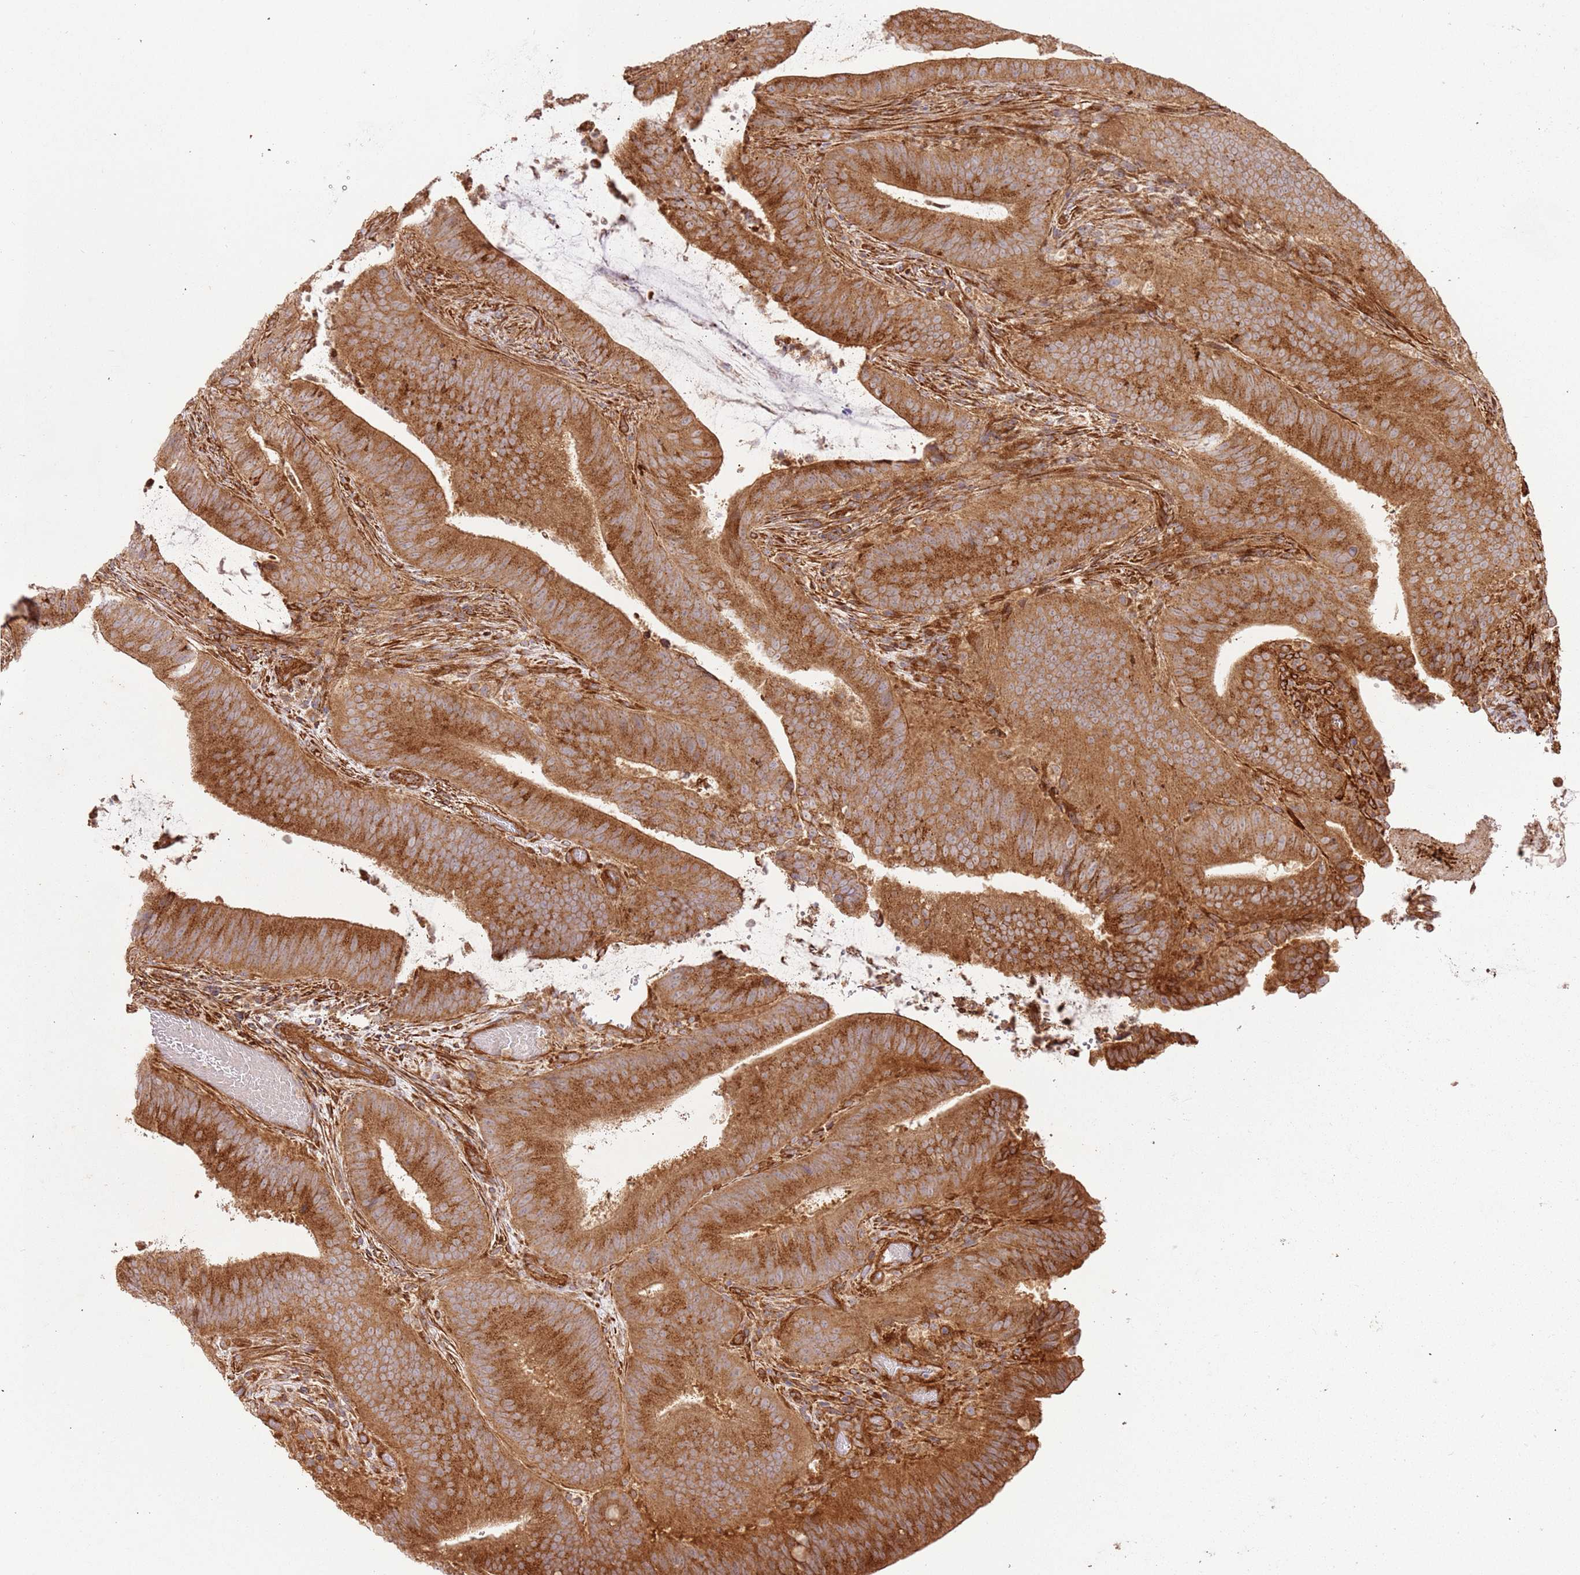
{"staining": {"intensity": "strong", "quantity": ">75%", "location": "cytoplasmic/membranous"}, "tissue": "colorectal cancer", "cell_type": "Tumor cells", "image_type": "cancer", "snomed": [{"axis": "morphology", "description": "Adenocarcinoma, NOS"}, {"axis": "topography", "description": "Colon"}], "caption": "Tumor cells show high levels of strong cytoplasmic/membranous expression in about >75% of cells in human colorectal adenocarcinoma. (Stains: DAB in brown, nuclei in blue, Microscopy: brightfield microscopy at high magnification).", "gene": "ZBTB39", "patient": {"sex": "female", "age": 43}}